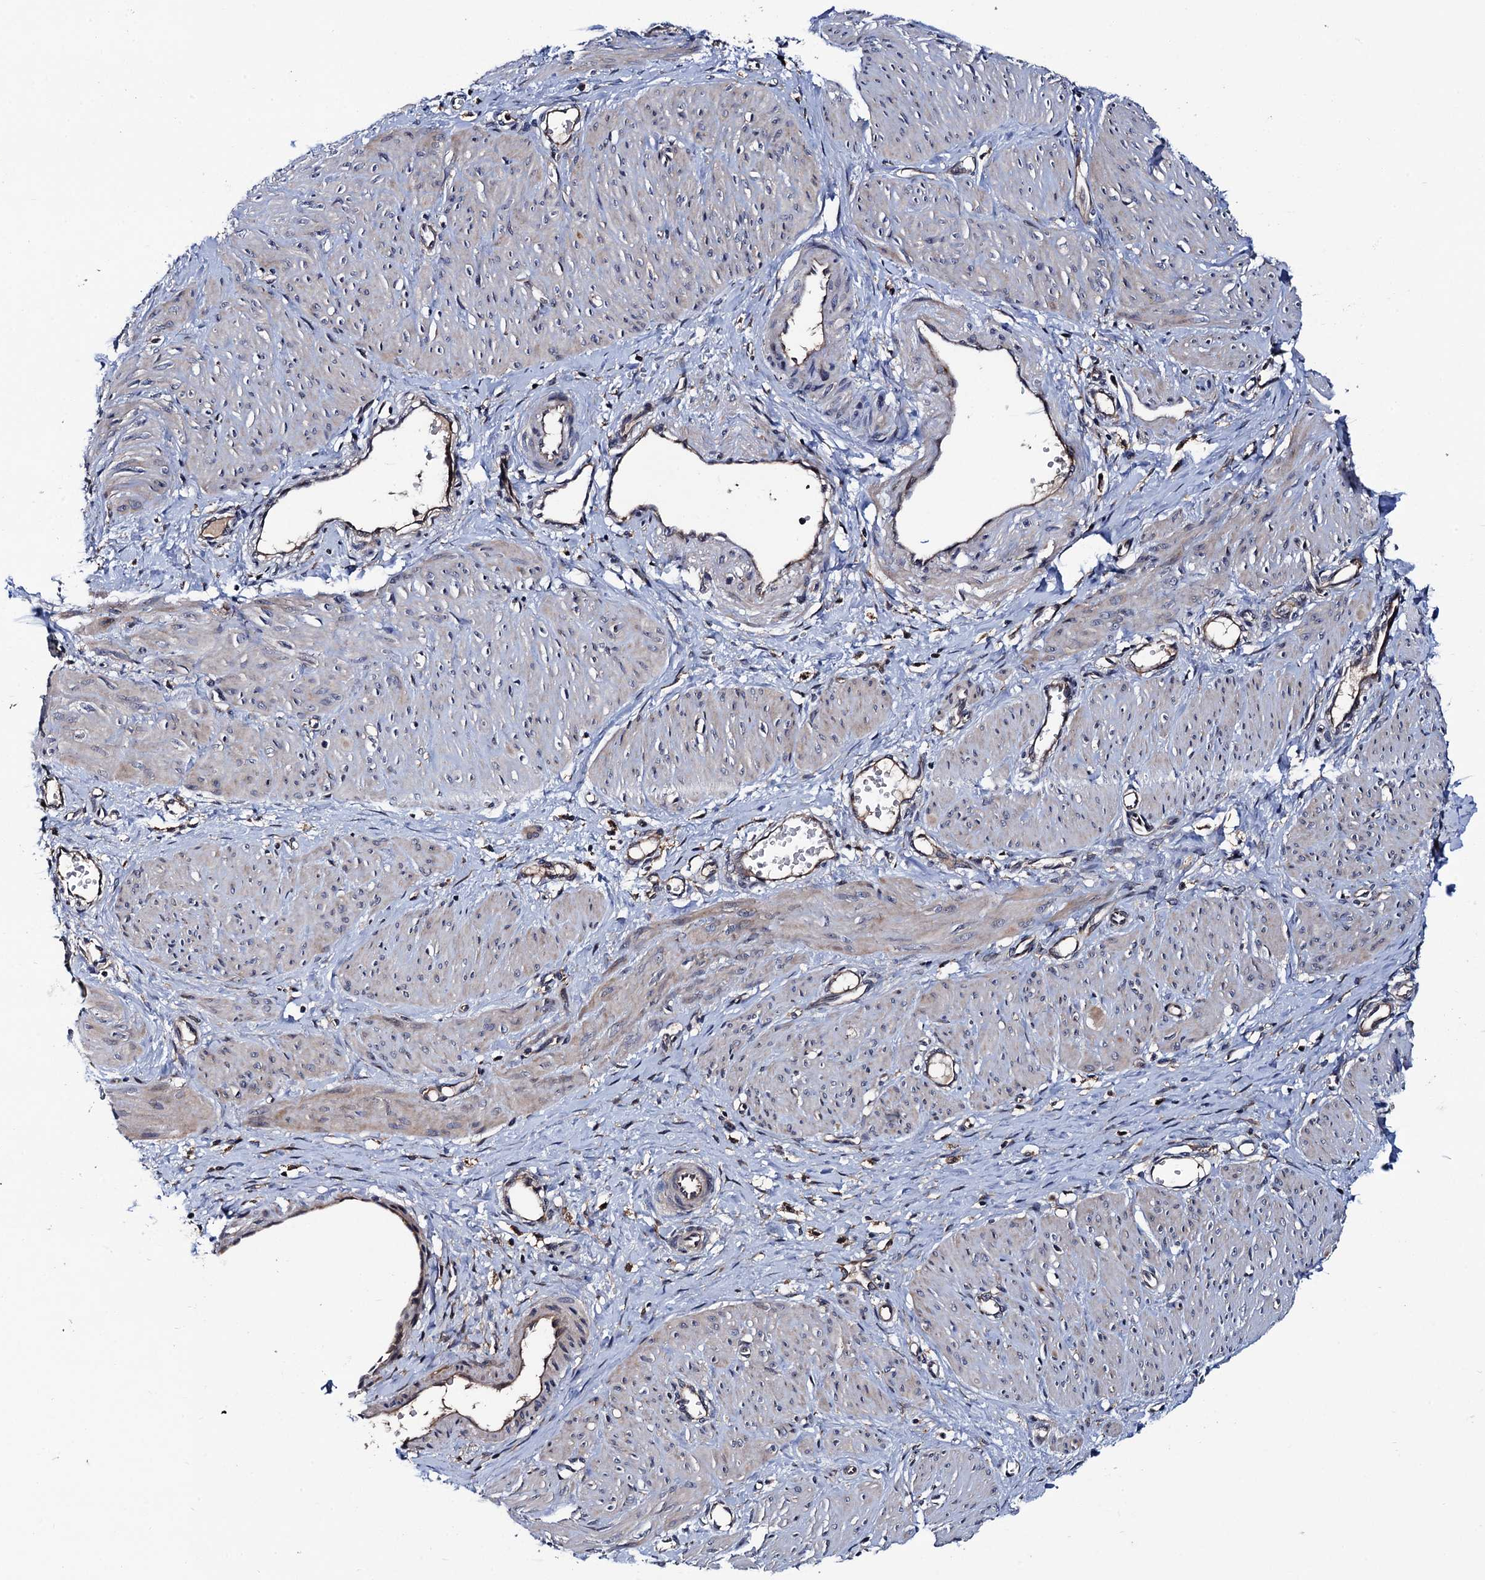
{"staining": {"intensity": "weak", "quantity": "<25%", "location": "cytoplasmic/membranous"}, "tissue": "smooth muscle", "cell_type": "Smooth muscle cells", "image_type": "normal", "snomed": [{"axis": "morphology", "description": "Normal tissue, NOS"}, {"axis": "topography", "description": "Endometrium"}], "caption": "This is a image of immunohistochemistry (IHC) staining of benign smooth muscle, which shows no expression in smooth muscle cells.", "gene": "VPS35", "patient": {"sex": "female", "age": 33}}